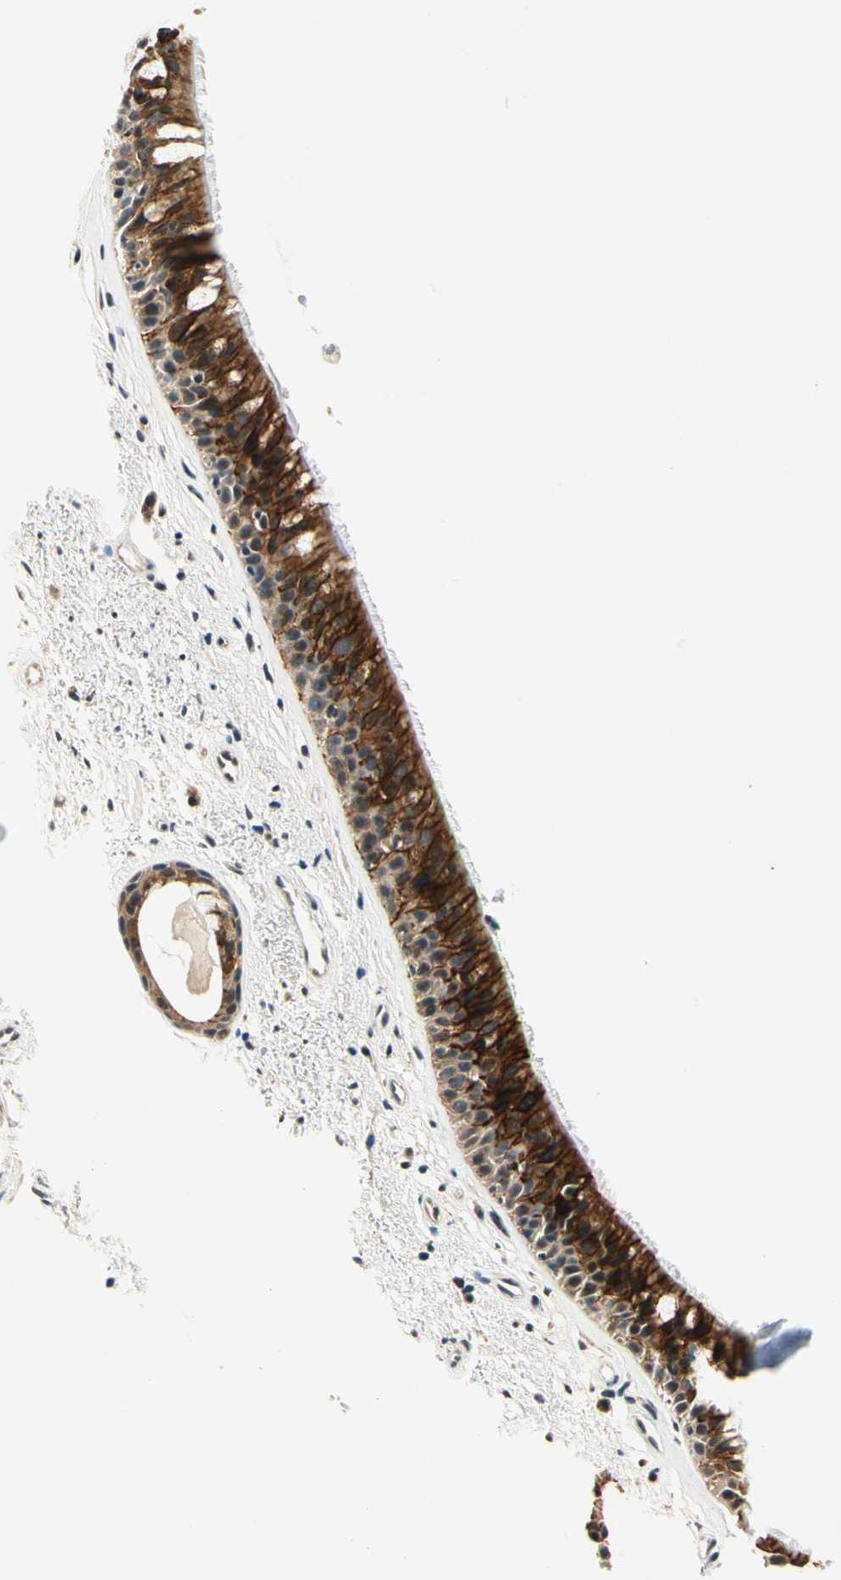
{"staining": {"intensity": "strong", "quantity": ">75%", "location": "cytoplasmic/membranous"}, "tissue": "bronchus", "cell_type": "Respiratory epithelial cells", "image_type": "normal", "snomed": [{"axis": "morphology", "description": "Normal tissue, NOS"}, {"axis": "topography", "description": "Bronchus"}], "caption": "DAB (3,3'-diaminobenzidine) immunohistochemical staining of benign human bronchus reveals strong cytoplasmic/membranous protein staining in about >75% of respiratory epithelial cells.", "gene": "PDK2", "patient": {"sex": "female", "age": 54}}